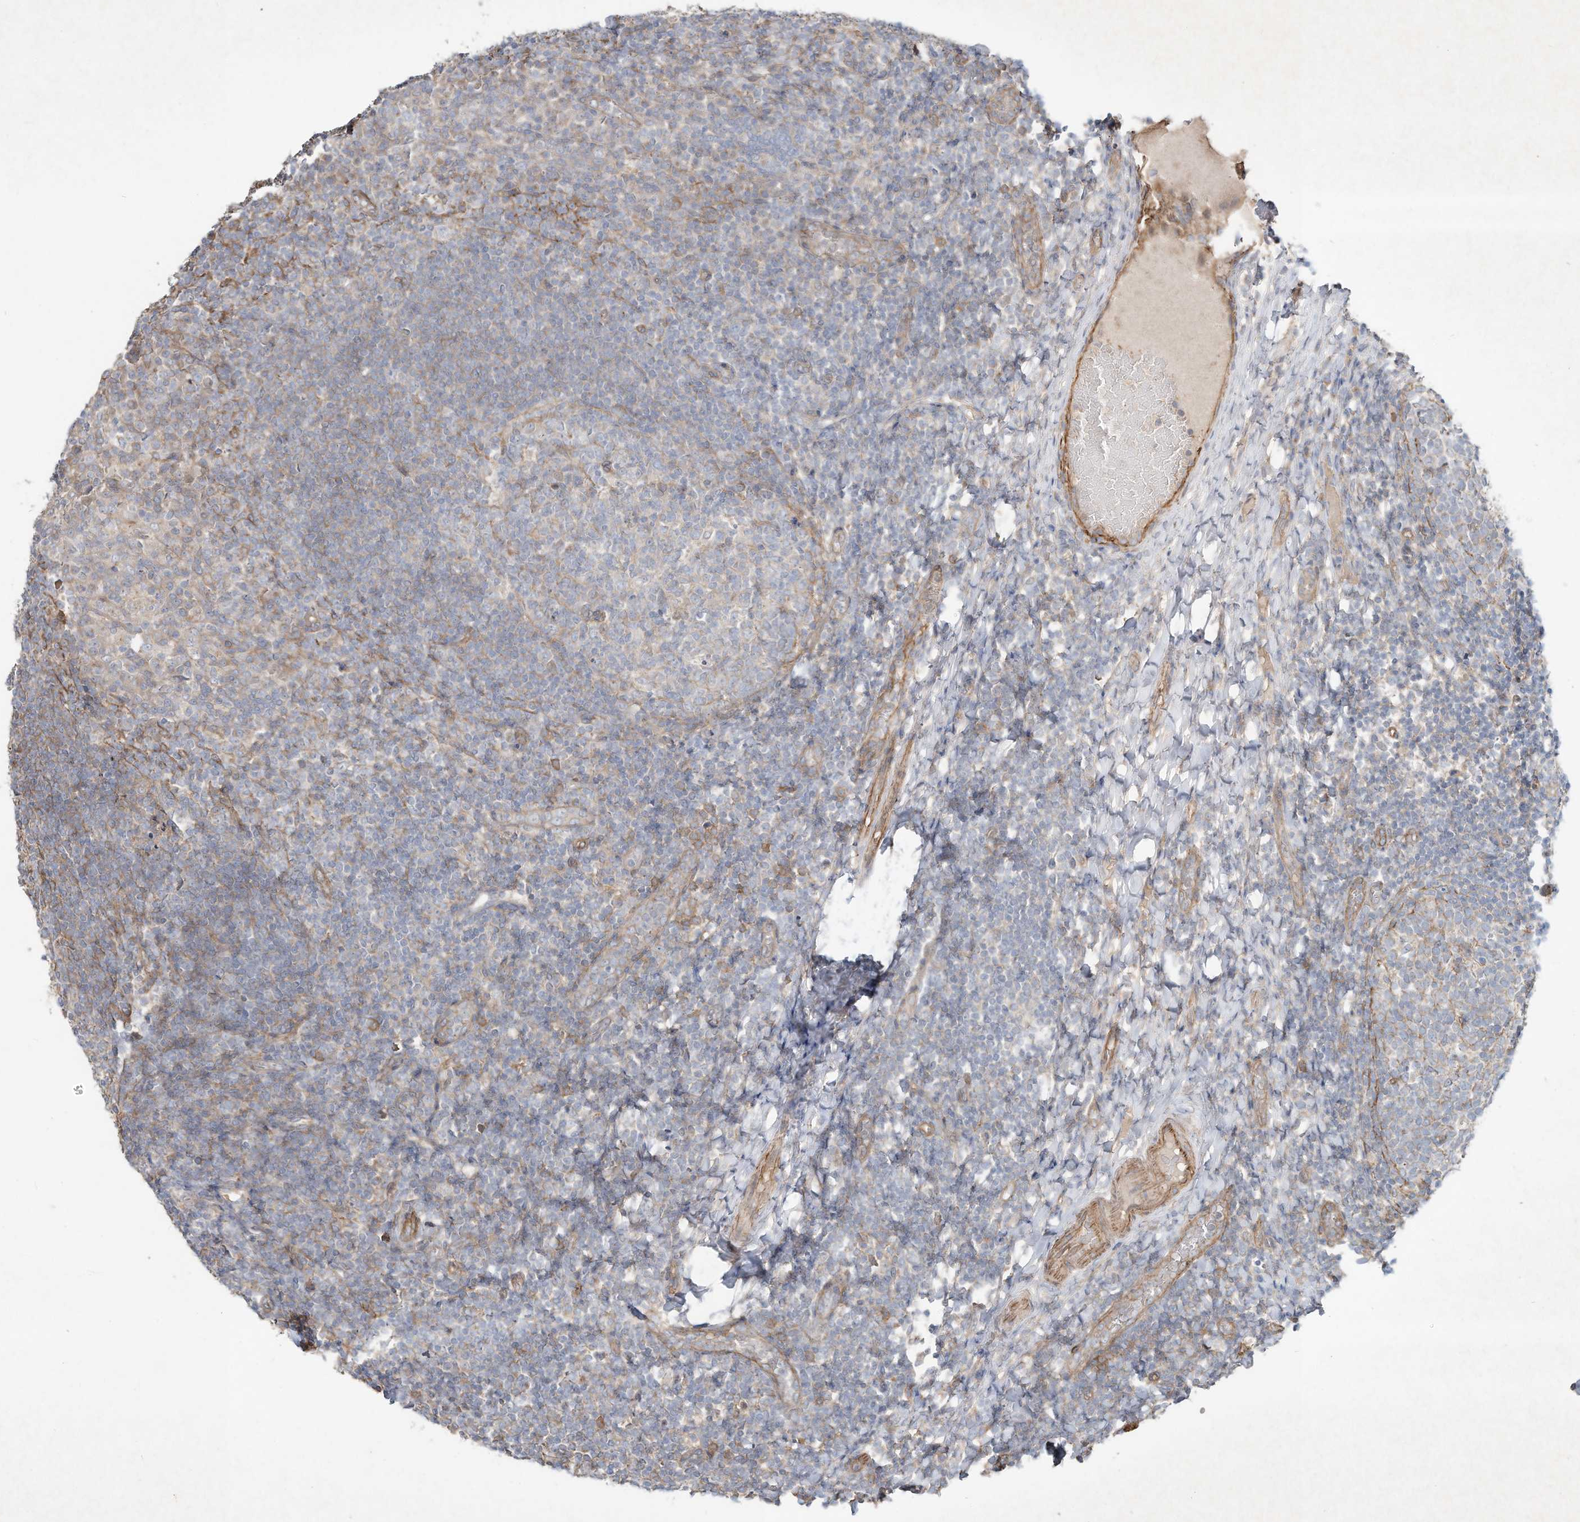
{"staining": {"intensity": "negative", "quantity": "none", "location": "none"}, "tissue": "tonsil", "cell_type": "Germinal center cells", "image_type": "normal", "snomed": [{"axis": "morphology", "description": "Normal tissue, NOS"}, {"axis": "topography", "description": "Tonsil"}], "caption": "The micrograph shows no significant expression in germinal center cells of tonsil.", "gene": "HTR5A", "patient": {"sex": "female", "age": 19}}